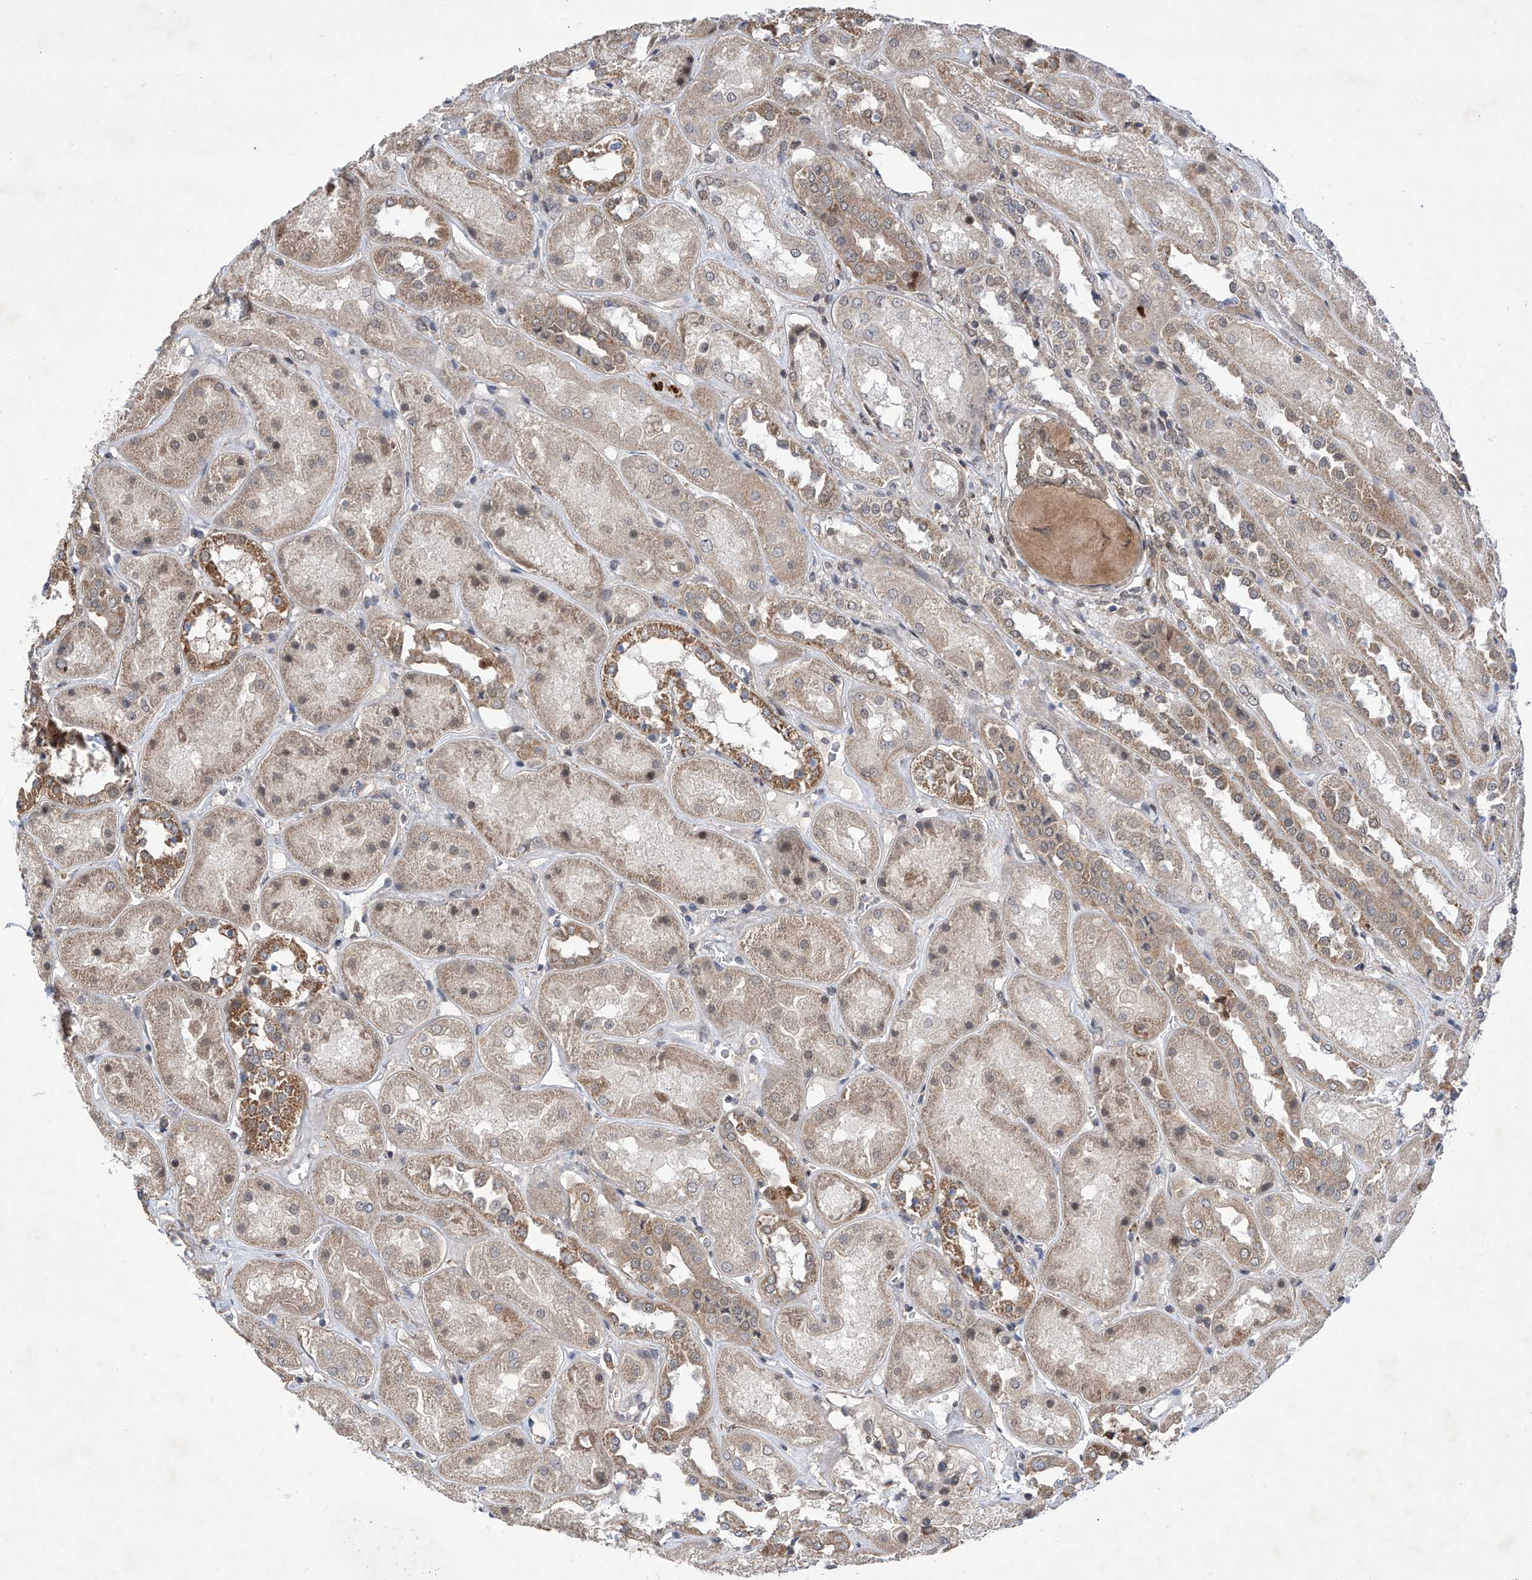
{"staining": {"intensity": "weak", "quantity": "<25%", "location": "cytoplasmic/membranous"}, "tissue": "kidney", "cell_type": "Cells in glomeruli", "image_type": "normal", "snomed": [{"axis": "morphology", "description": "Normal tissue, NOS"}, {"axis": "topography", "description": "Kidney"}], "caption": "The image displays no significant positivity in cells in glomeruli of kidney. Brightfield microscopy of IHC stained with DAB (brown) and hematoxylin (blue), captured at high magnification.", "gene": "KIFC2", "patient": {"sex": "male", "age": 70}}